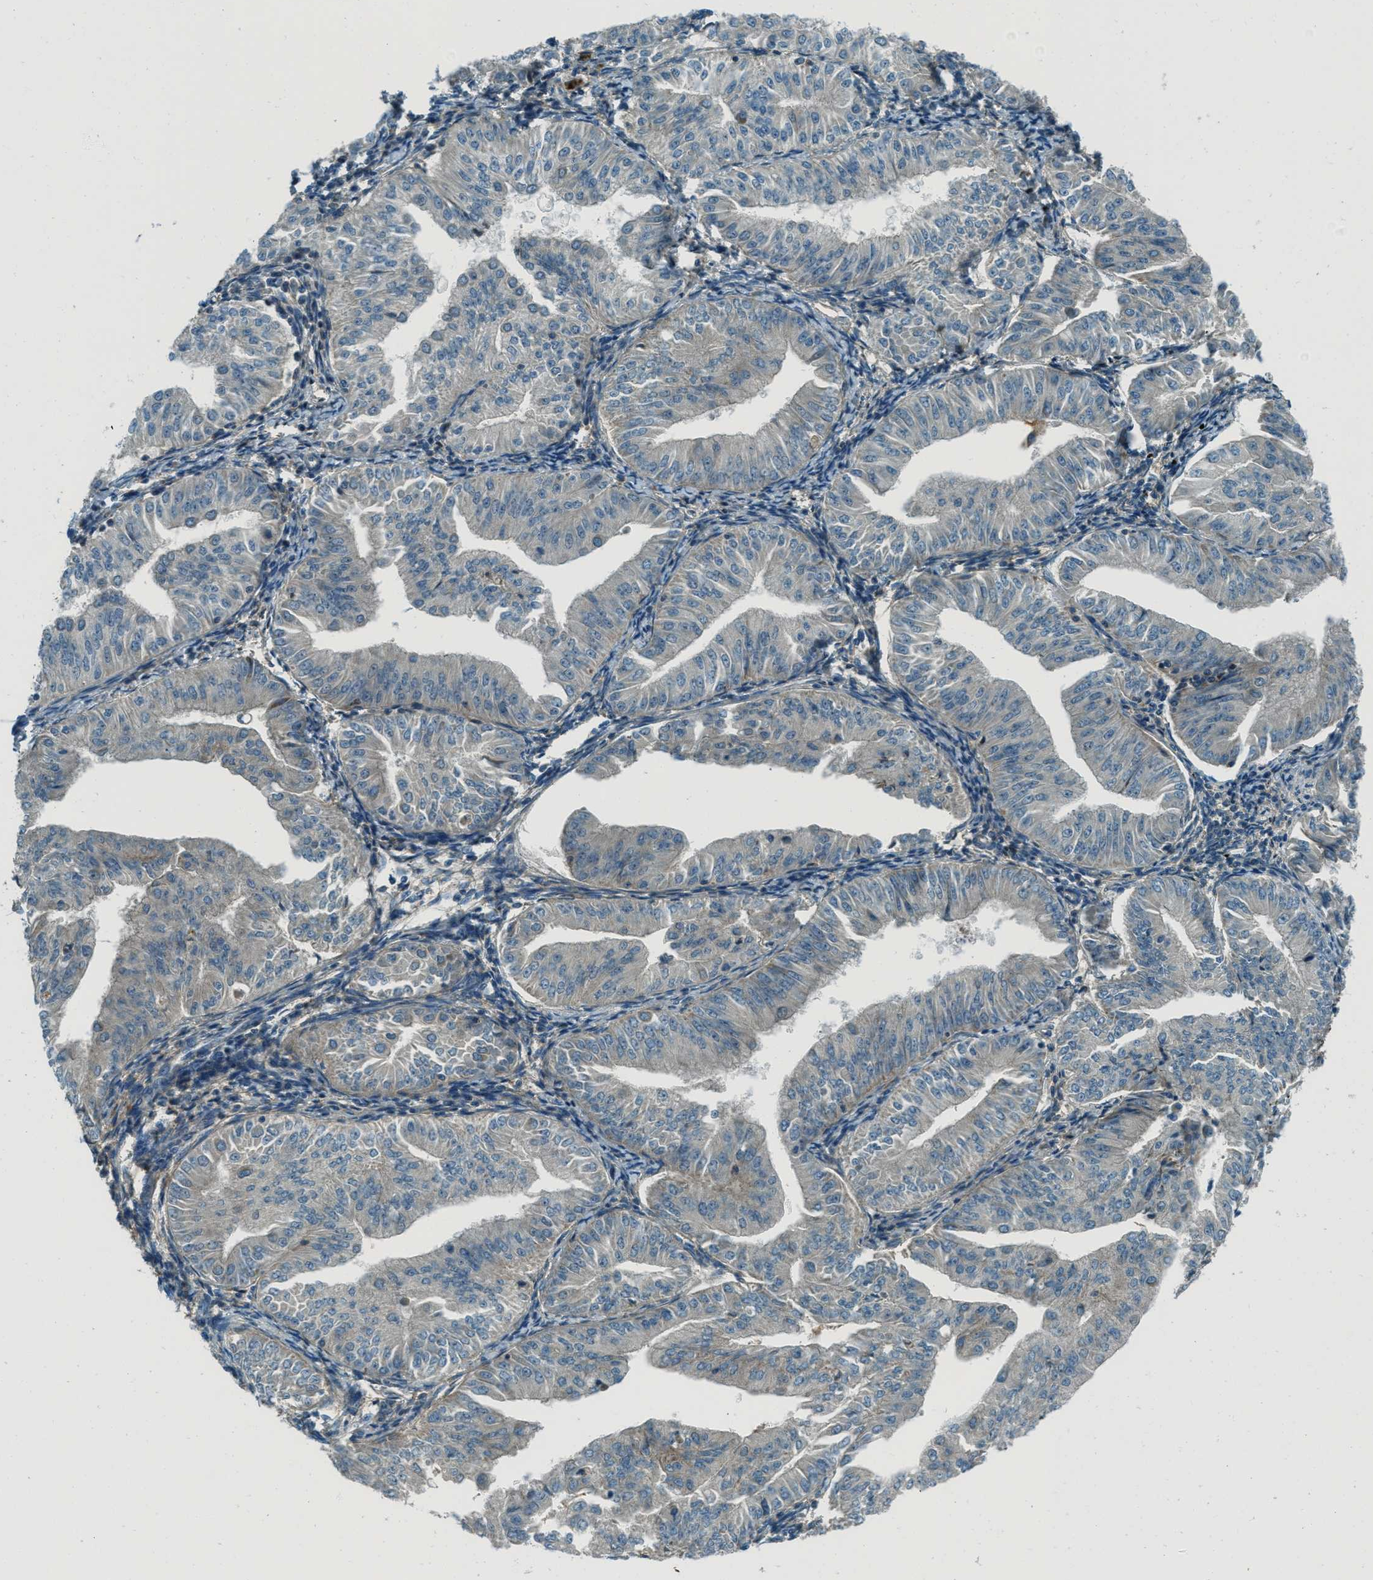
{"staining": {"intensity": "negative", "quantity": "none", "location": "none"}, "tissue": "endometrial cancer", "cell_type": "Tumor cells", "image_type": "cancer", "snomed": [{"axis": "morphology", "description": "Normal tissue, NOS"}, {"axis": "morphology", "description": "Adenocarcinoma, NOS"}, {"axis": "topography", "description": "Endometrium"}], "caption": "Protein analysis of endometrial adenocarcinoma demonstrates no significant expression in tumor cells. (DAB immunohistochemistry (IHC) visualized using brightfield microscopy, high magnification).", "gene": "FAR1", "patient": {"sex": "female", "age": 53}}